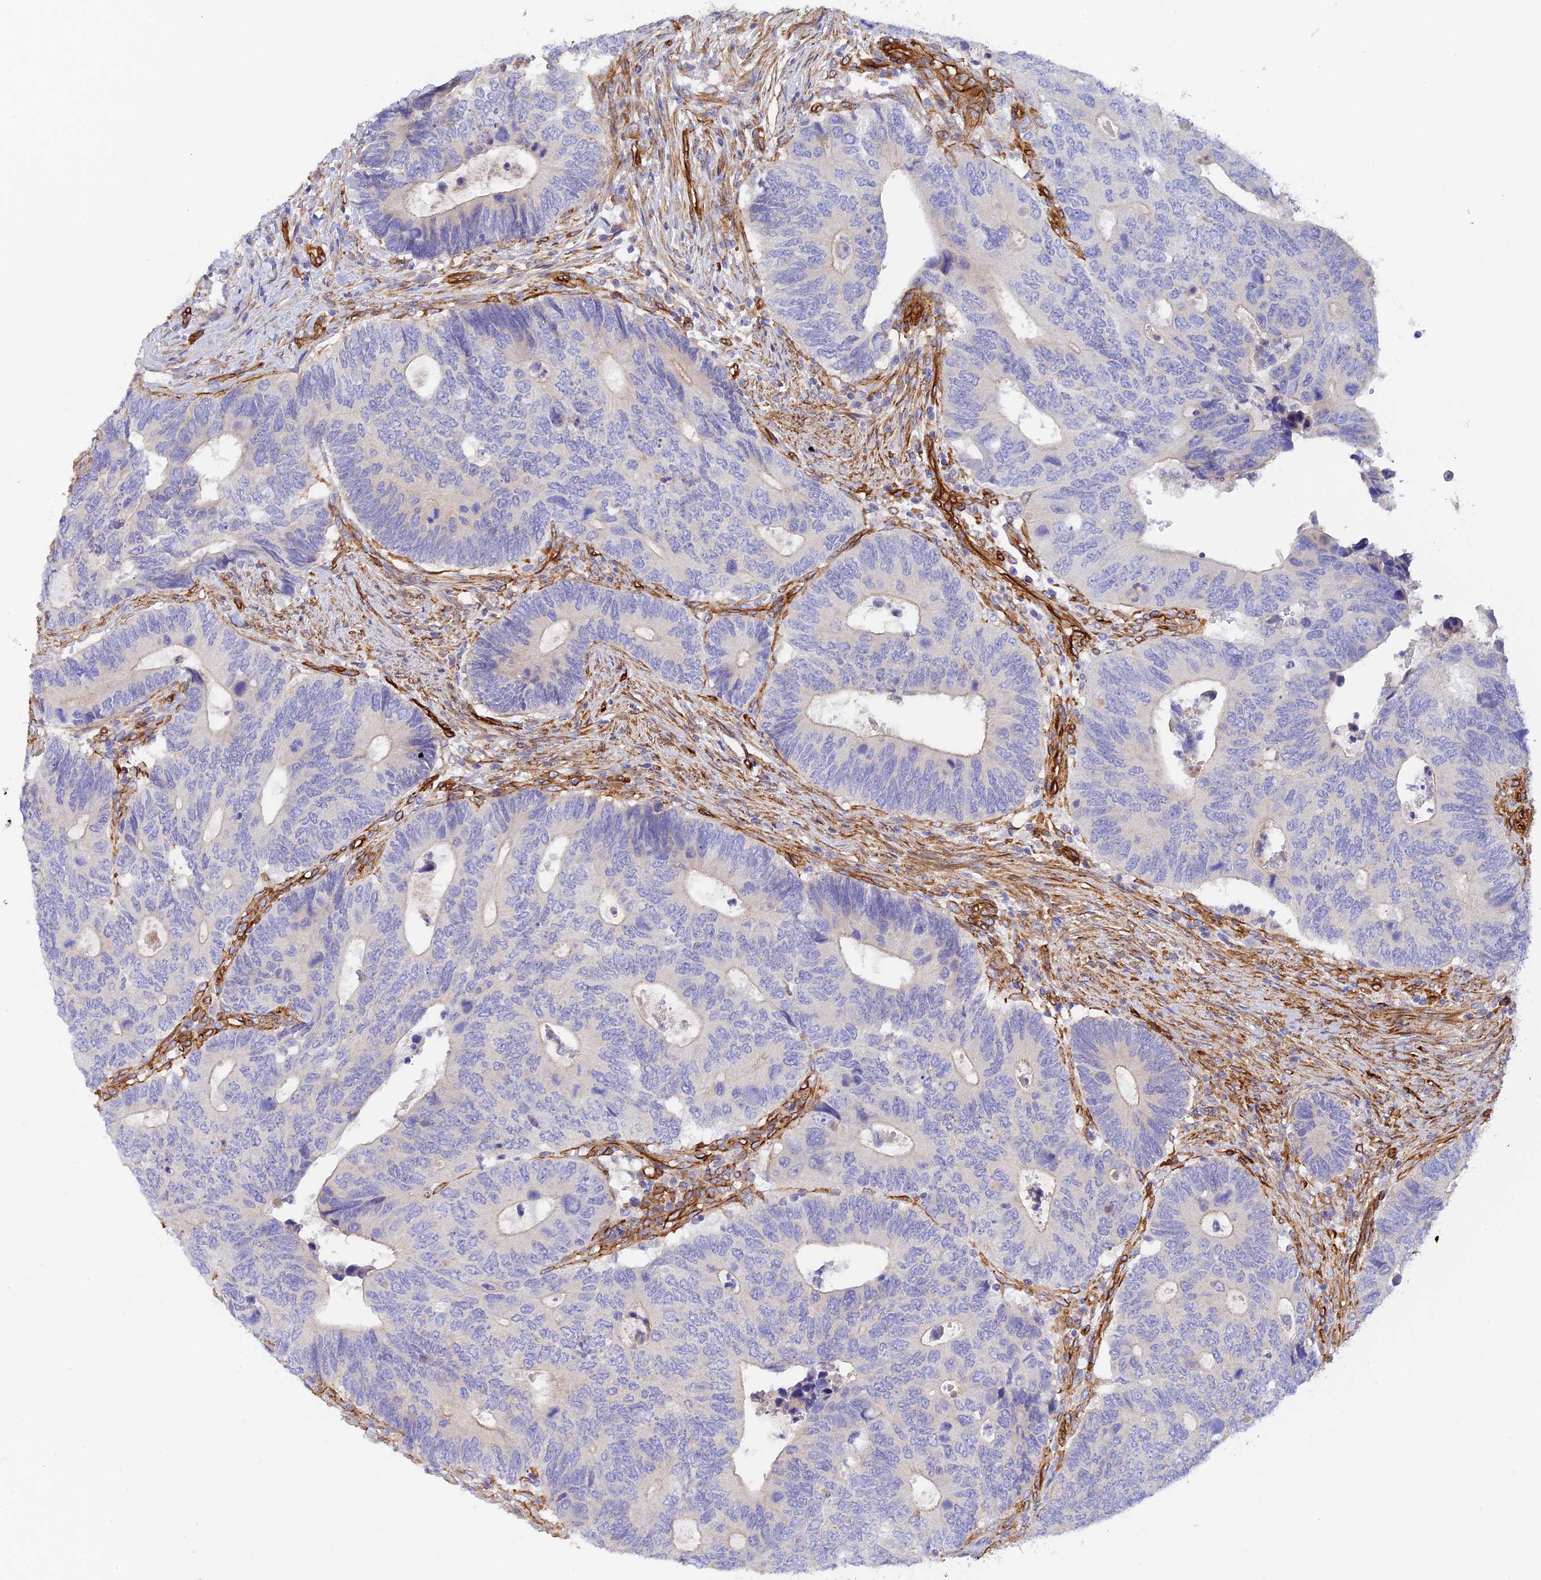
{"staining": {"intensity": "negative", "quantity": "none", "location": "none"}, "tissue": "colorectal cancer", "cell_type": "Tumor cells", "image_type": "cancer", "snomed": [{"axis": "morphology", "description": "Adenocarcinoma, NOS"}, {"axis": "topography", "description": "Colon"}], "caption": "Adenocarcinoma (colorectal) stained for a protein using immunohistochemistry exhibits no expression tumor cells.", "gene": "MYO9A", "patient": {"sex": "male", "age": 87}}